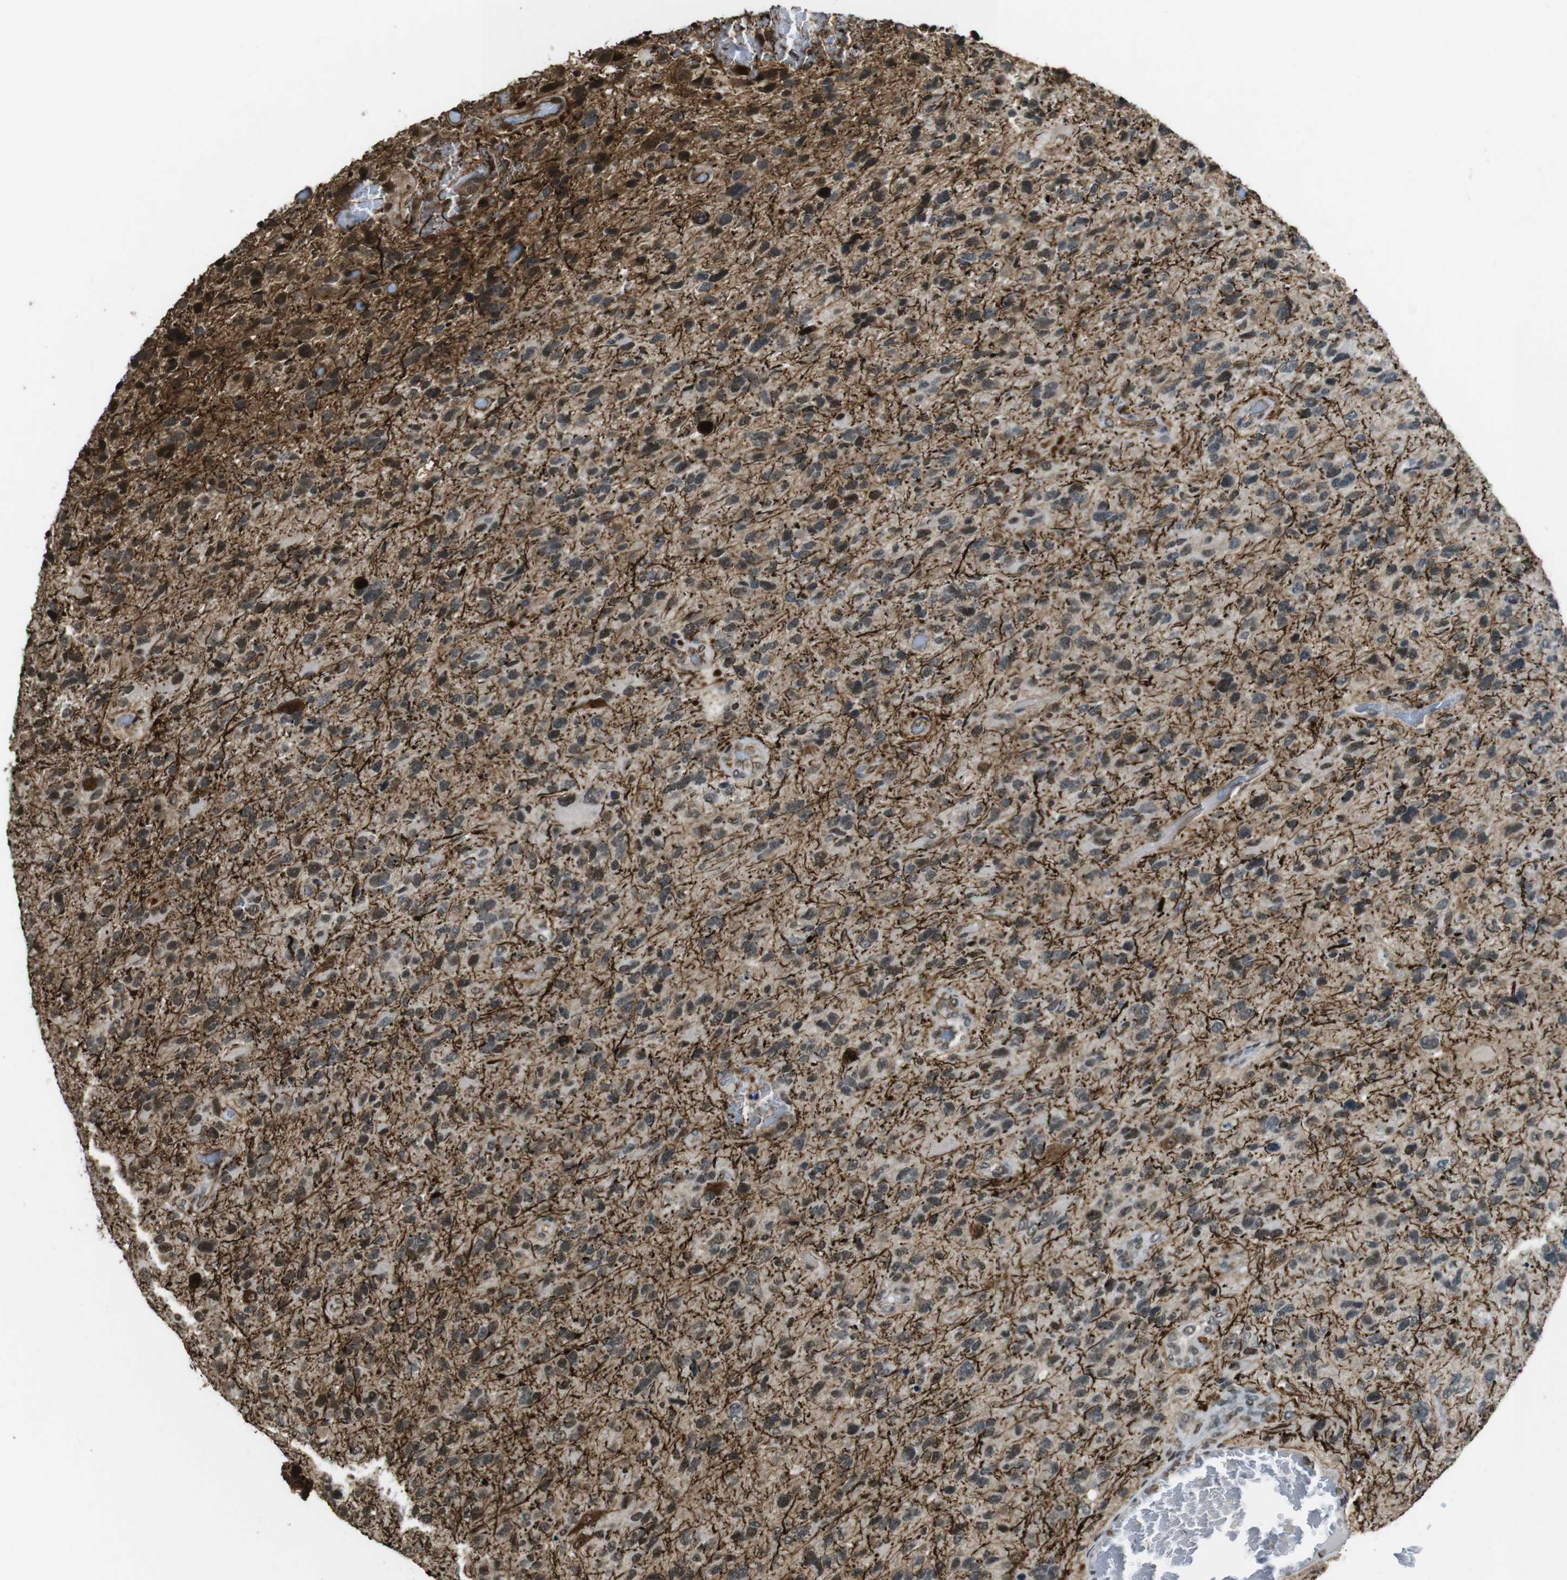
{"staining": {"intensity": "weak", "quantity": "25%-75%", "location": "nuclear"}, "tissue": "glioma", "cell_type": "Tumor cells", "image_type": "cancer", "snomed": [{"axis": "morphology", "description": "Glioma, malignant, High grade"}, {"axis": "topography", "description": "Brain"}], "caption": "Immunohistochemistry (IHC) (DAB) staining of human malignant glioma (high-grade) shows weak nuclear protein staining in about 25%-75% of tumor cells. (DAB = brown stain, brightfield microscopy at high magnification).", "gene": "CSNK2B", "patient": {"sex": "female", "age": 58}}